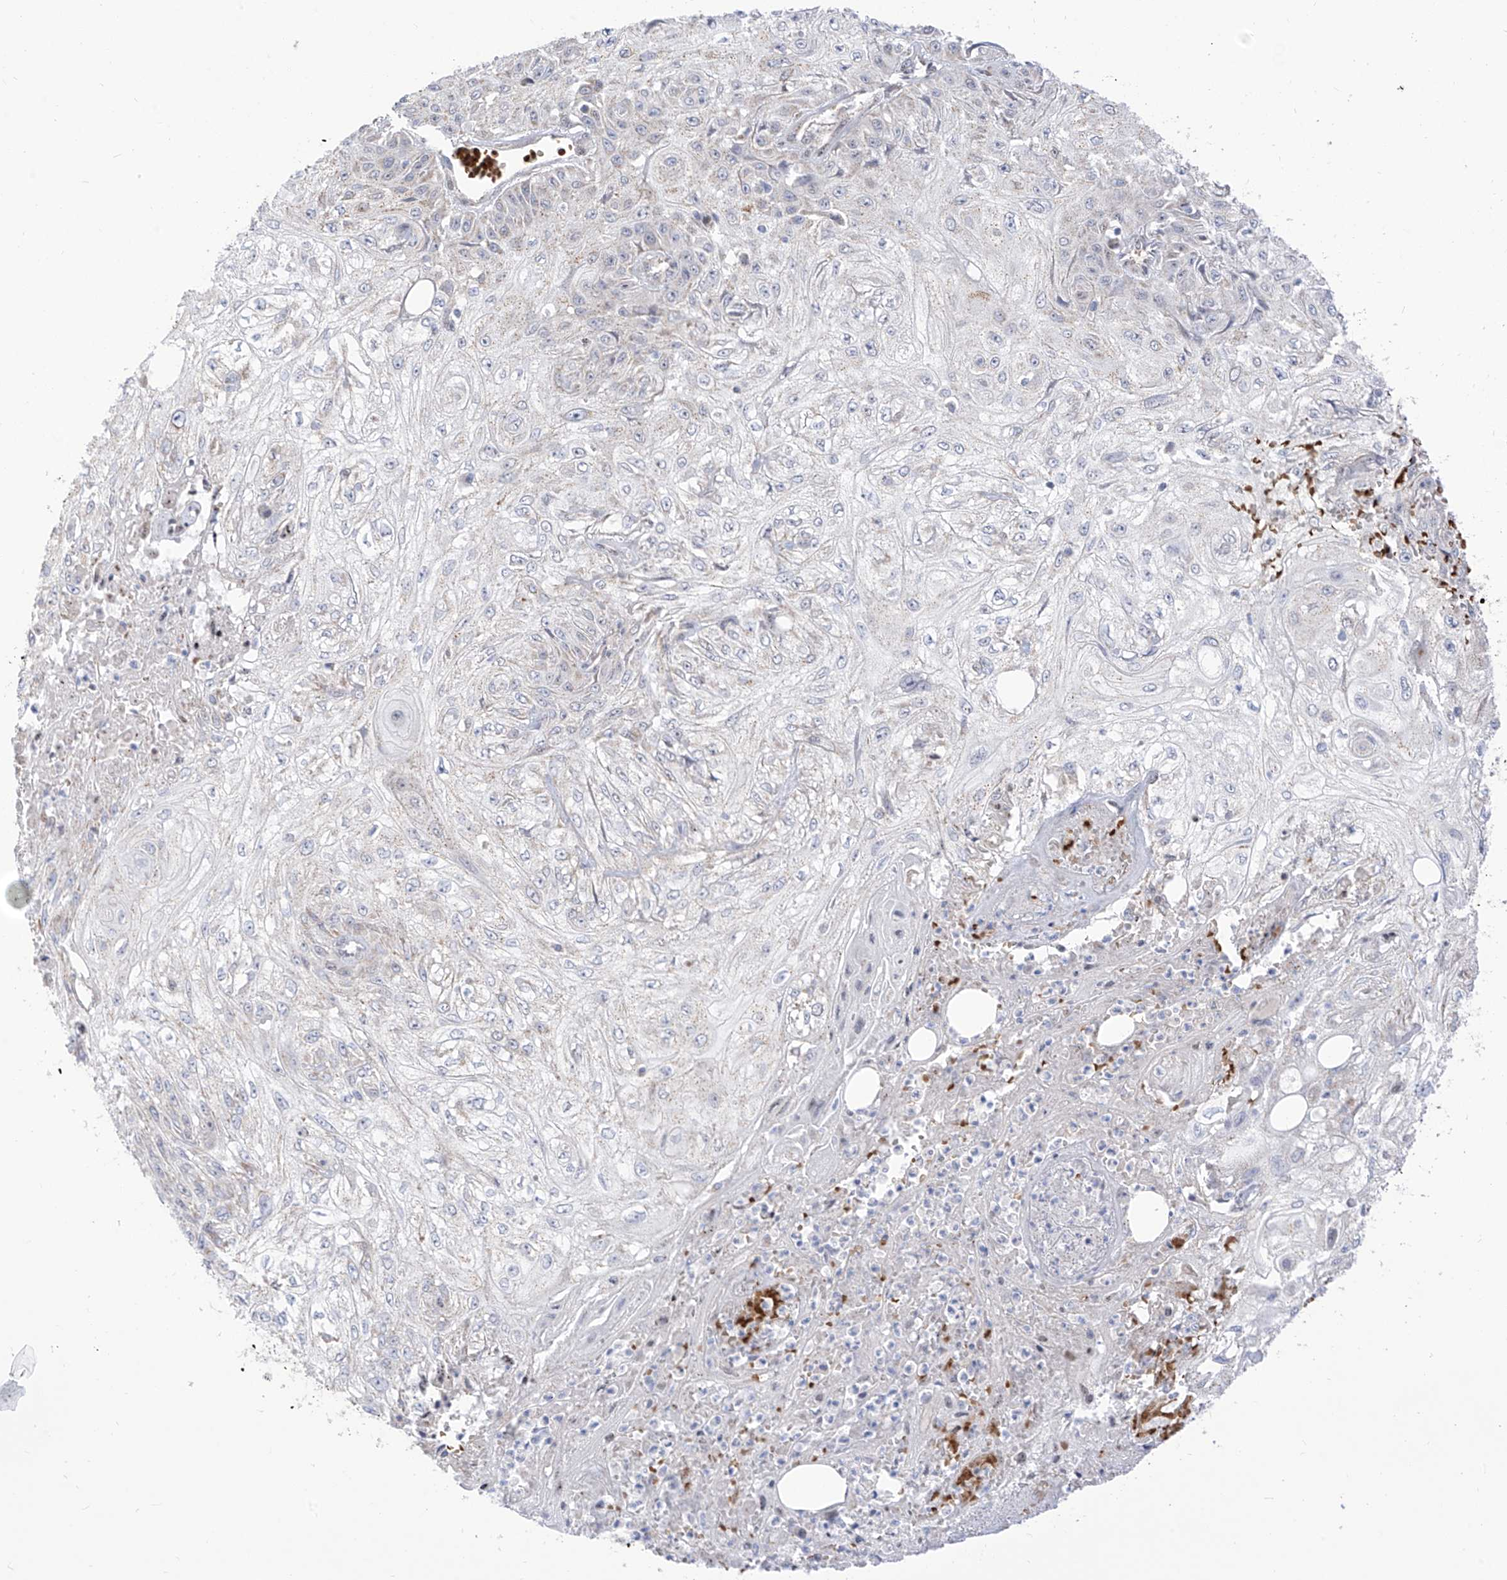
{"staining": {"intensity": "negative", "quantity": "none", "location": "none"}, "tissue": "skin cancer", "cell_type": "Tumor cells", "image_type": "cancer", "snomed": [{"axis": "morphology", "description": "Squamous cell carcinoma, NOS"}, {"axis": "morphology", "description": "Squamous cell carcinoma, metastatic, NOS"}, {"axis": "topography", "description": "Skin"}, {"axis": "topography", "description": "Lymph node"}], "caption": "Immunohistochemistry (IHC) image of skin cancer (squamous cell carcinoma) stained for a protein (brown), which demonstrates no staining in tumor cells. (DAB IHC, high magnification).", "gene": "ARHGEF40", "patient": {"sex": "male", "age": 75}}